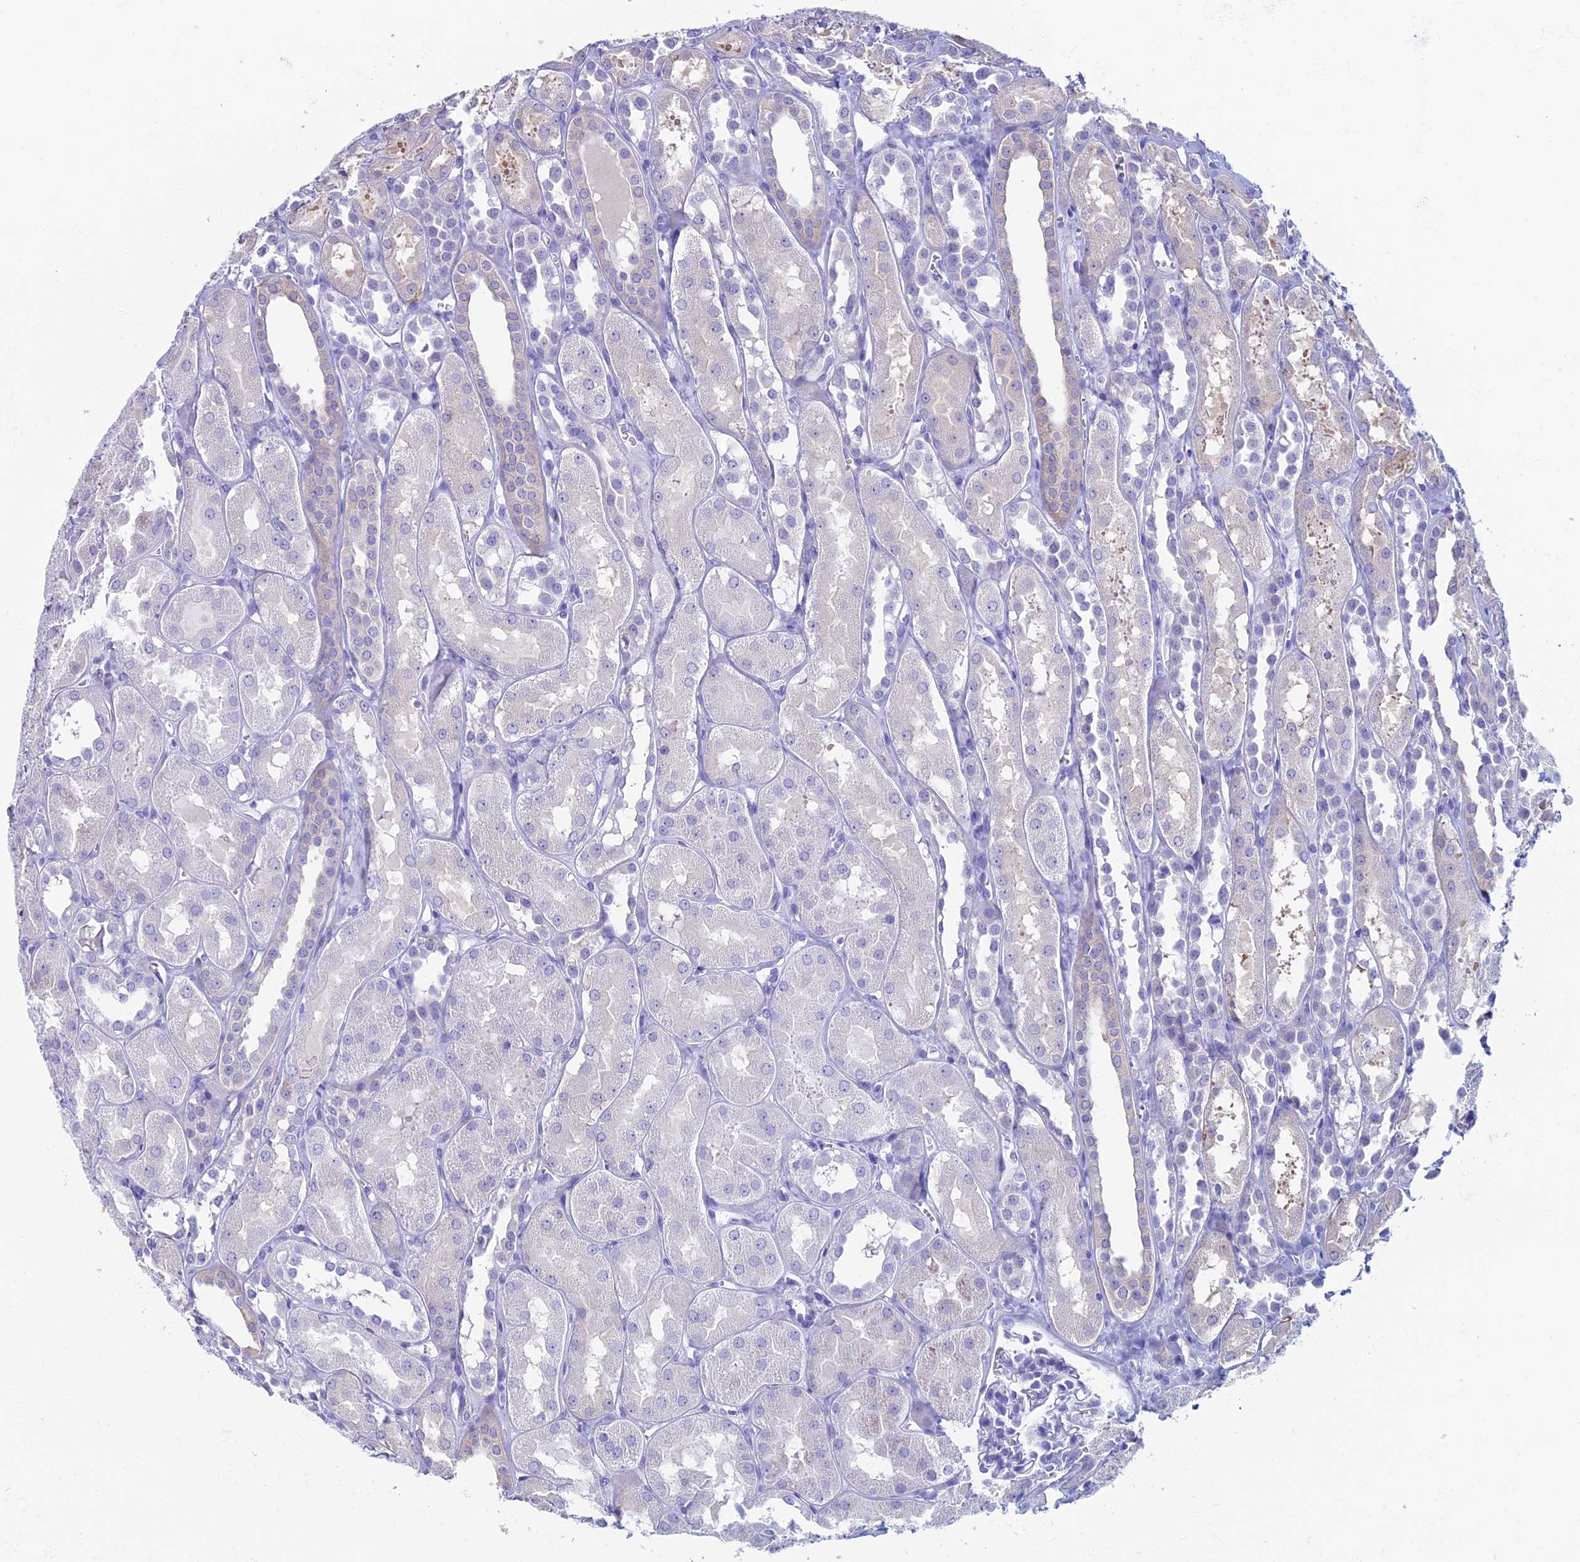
{"staining": {"intensity": "negative", "quantity": "none", "location": "none"}, "tissue": "kidney", "cell_type": "Cells in glomeruli", "image_type": "normal", "snomed": [{"axis": "morphology", "description": "Normal tissue, NOS"}, {"axis": "topography", "description": "Kidney"}, {"axis": "topography", "description": "Urinary bladder"}], "caption": "Immunohistochemistry micrograph of unremarkable kidney stained for a protein (brown), which shows no positivity in cells in glomeruli.", "gene": "KCNK17", "patient": {"sex": "male", "age": 16}}